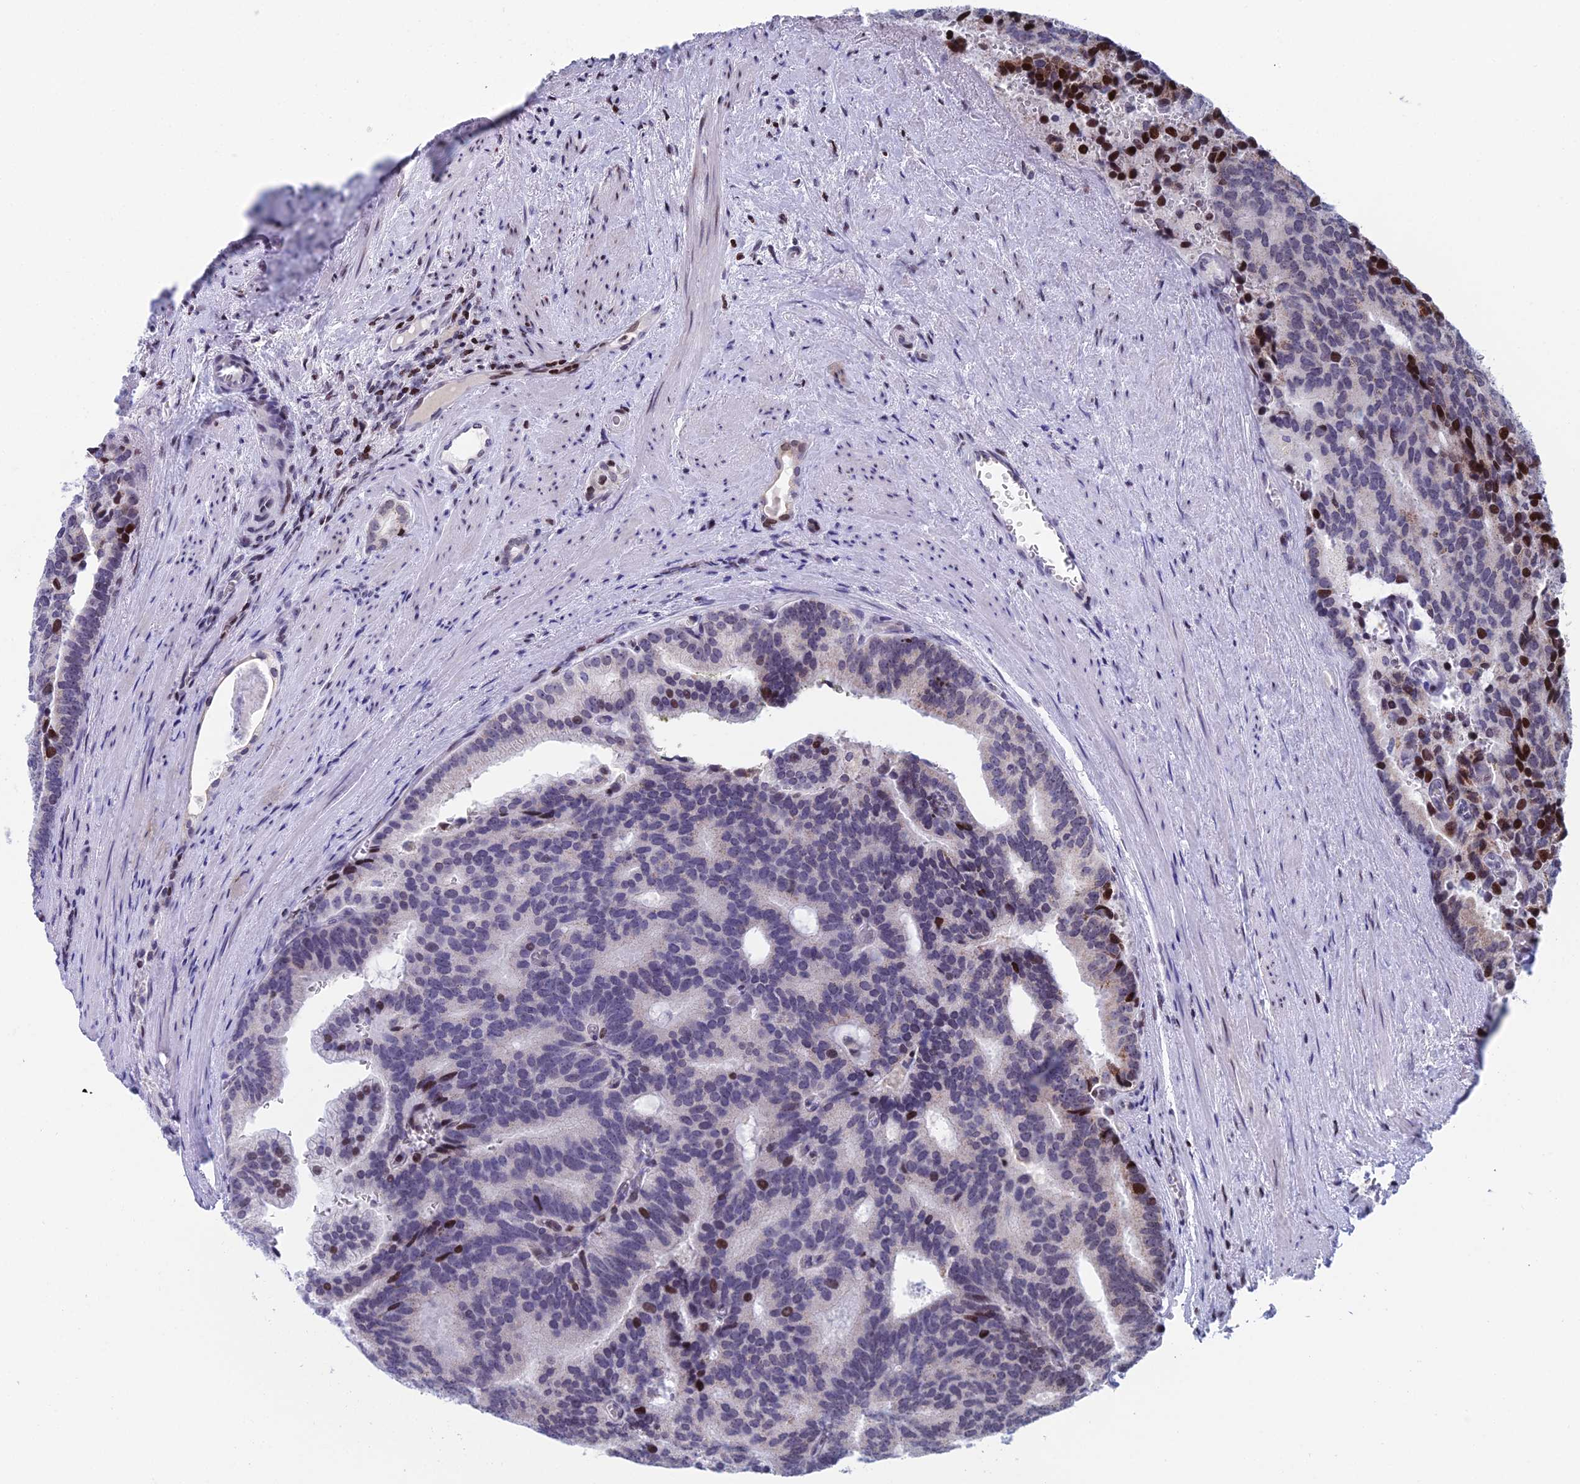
{"staining": {"intensity": "strong", "quantity": "<25%", "location": "cytoplasmic/membranous,nuclear"}, "tissue": "prostate cancer", "cell_type": "Tumor cells", "image_type": "cancer", "snomed": [{"axis": "morphology", "description": "Adenocarcinoma, Low grade"}, {"axis": "topography", "description": "Prostate"}], "caption": "An immunohistochemistry (IHC) histopathology image of neoplastic tissue is shown. Protein staining in brown highlights strong cytoplasmic/membranous and nuclear positivity in low-grade adenocarcinoma (prostate) within tumor cells.", "gene": "AFF3", "patient": {"sex": "male", "age": 71}}